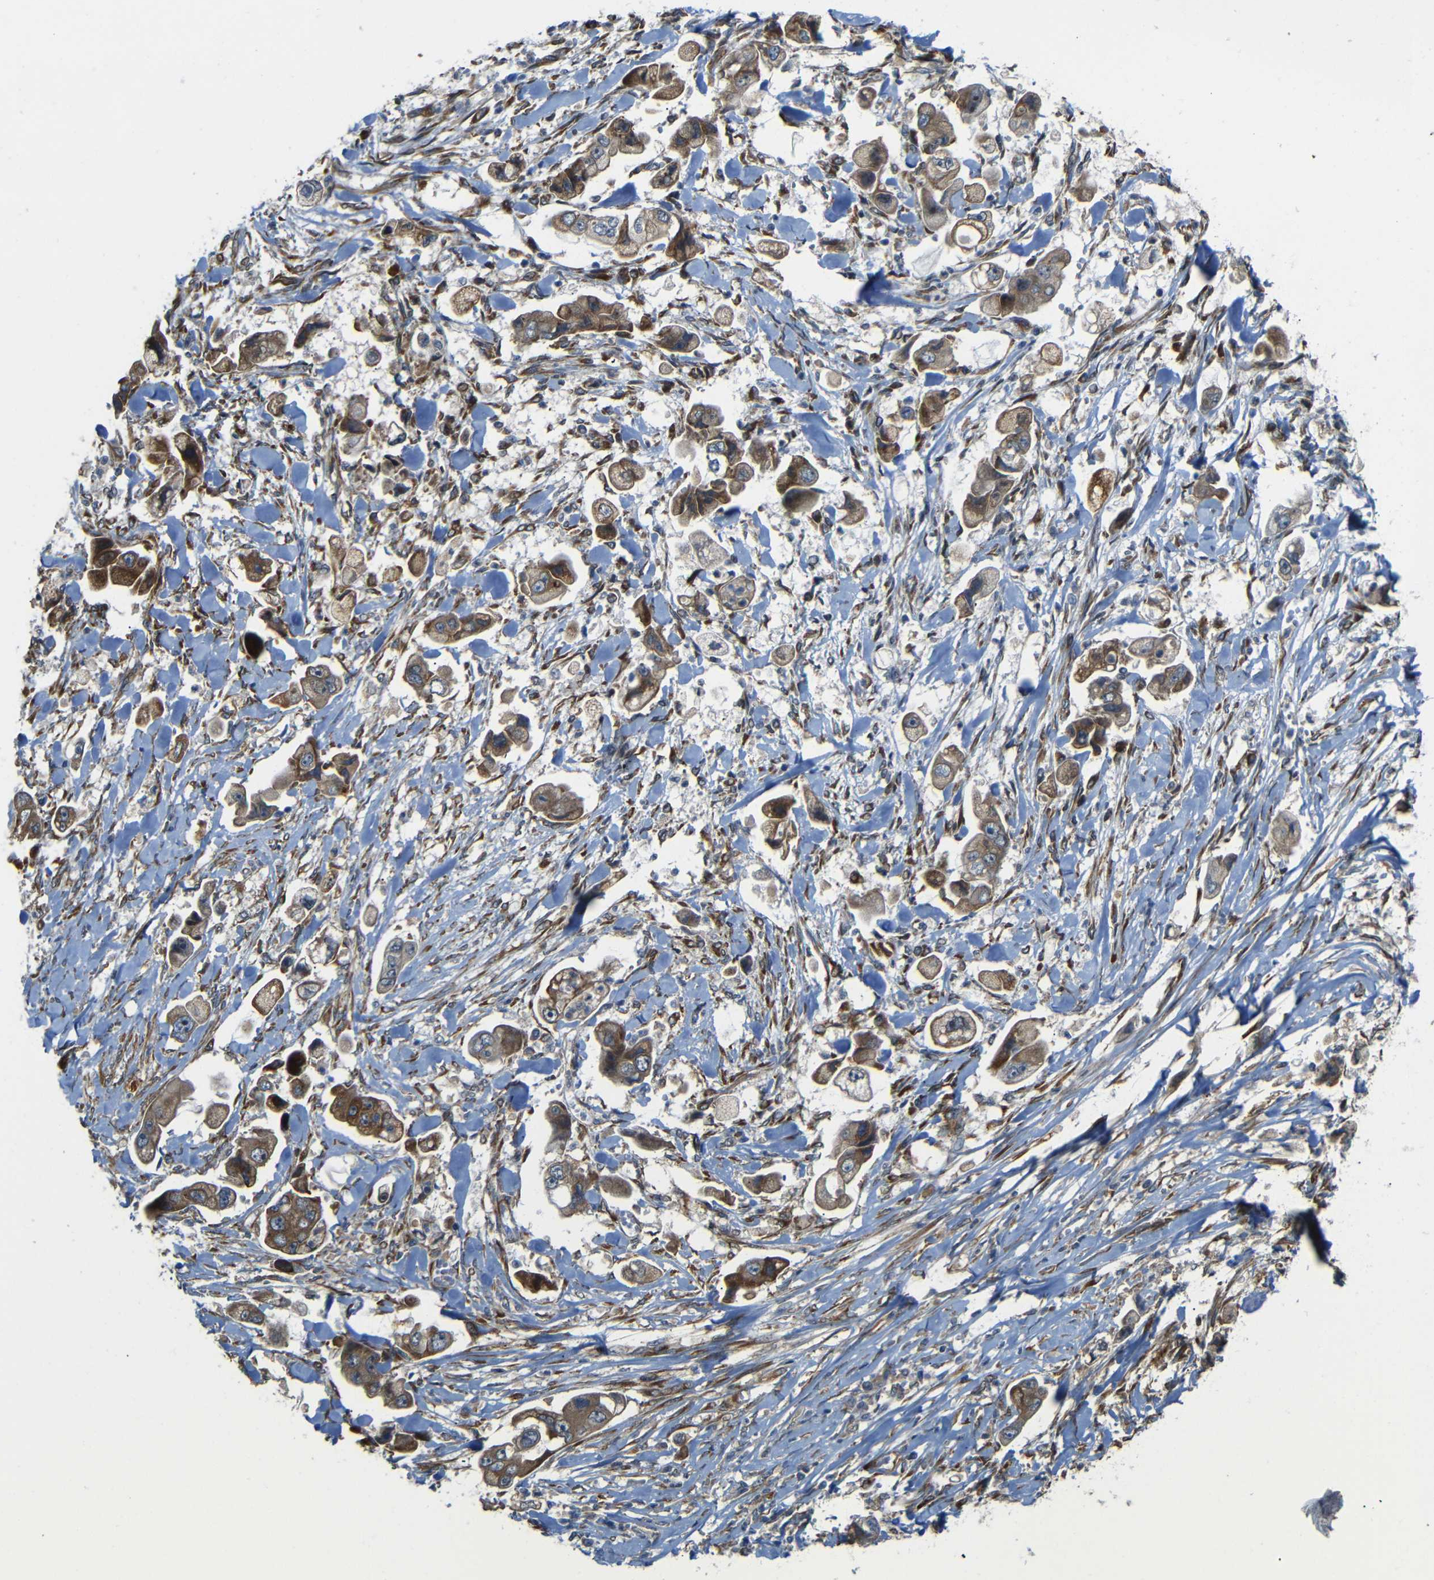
{"staining": {"intensity": "moderate", "quantity": ">75%", "location": "cytoplasmic/membranous"}, "tissue": "stomach cancer", "cell_type": "Tumor cells", "image_type": "cancer", "snomed": [{"axis": "morphology", "description": "Adenocarcinoma, NOS"}, {"axis": "topography", "description": "Stomach"}], "caption": "Immunohistochemistry (IHC) image of human stomach cancer (adenocarcinoma) stained for a protein (brown), which shows medium levels of moderate cytoplasmic/membranous expression in about >75% of tumor cells.", "gene": "P3H2", "patient": {"sex": "male", "age": 62}}